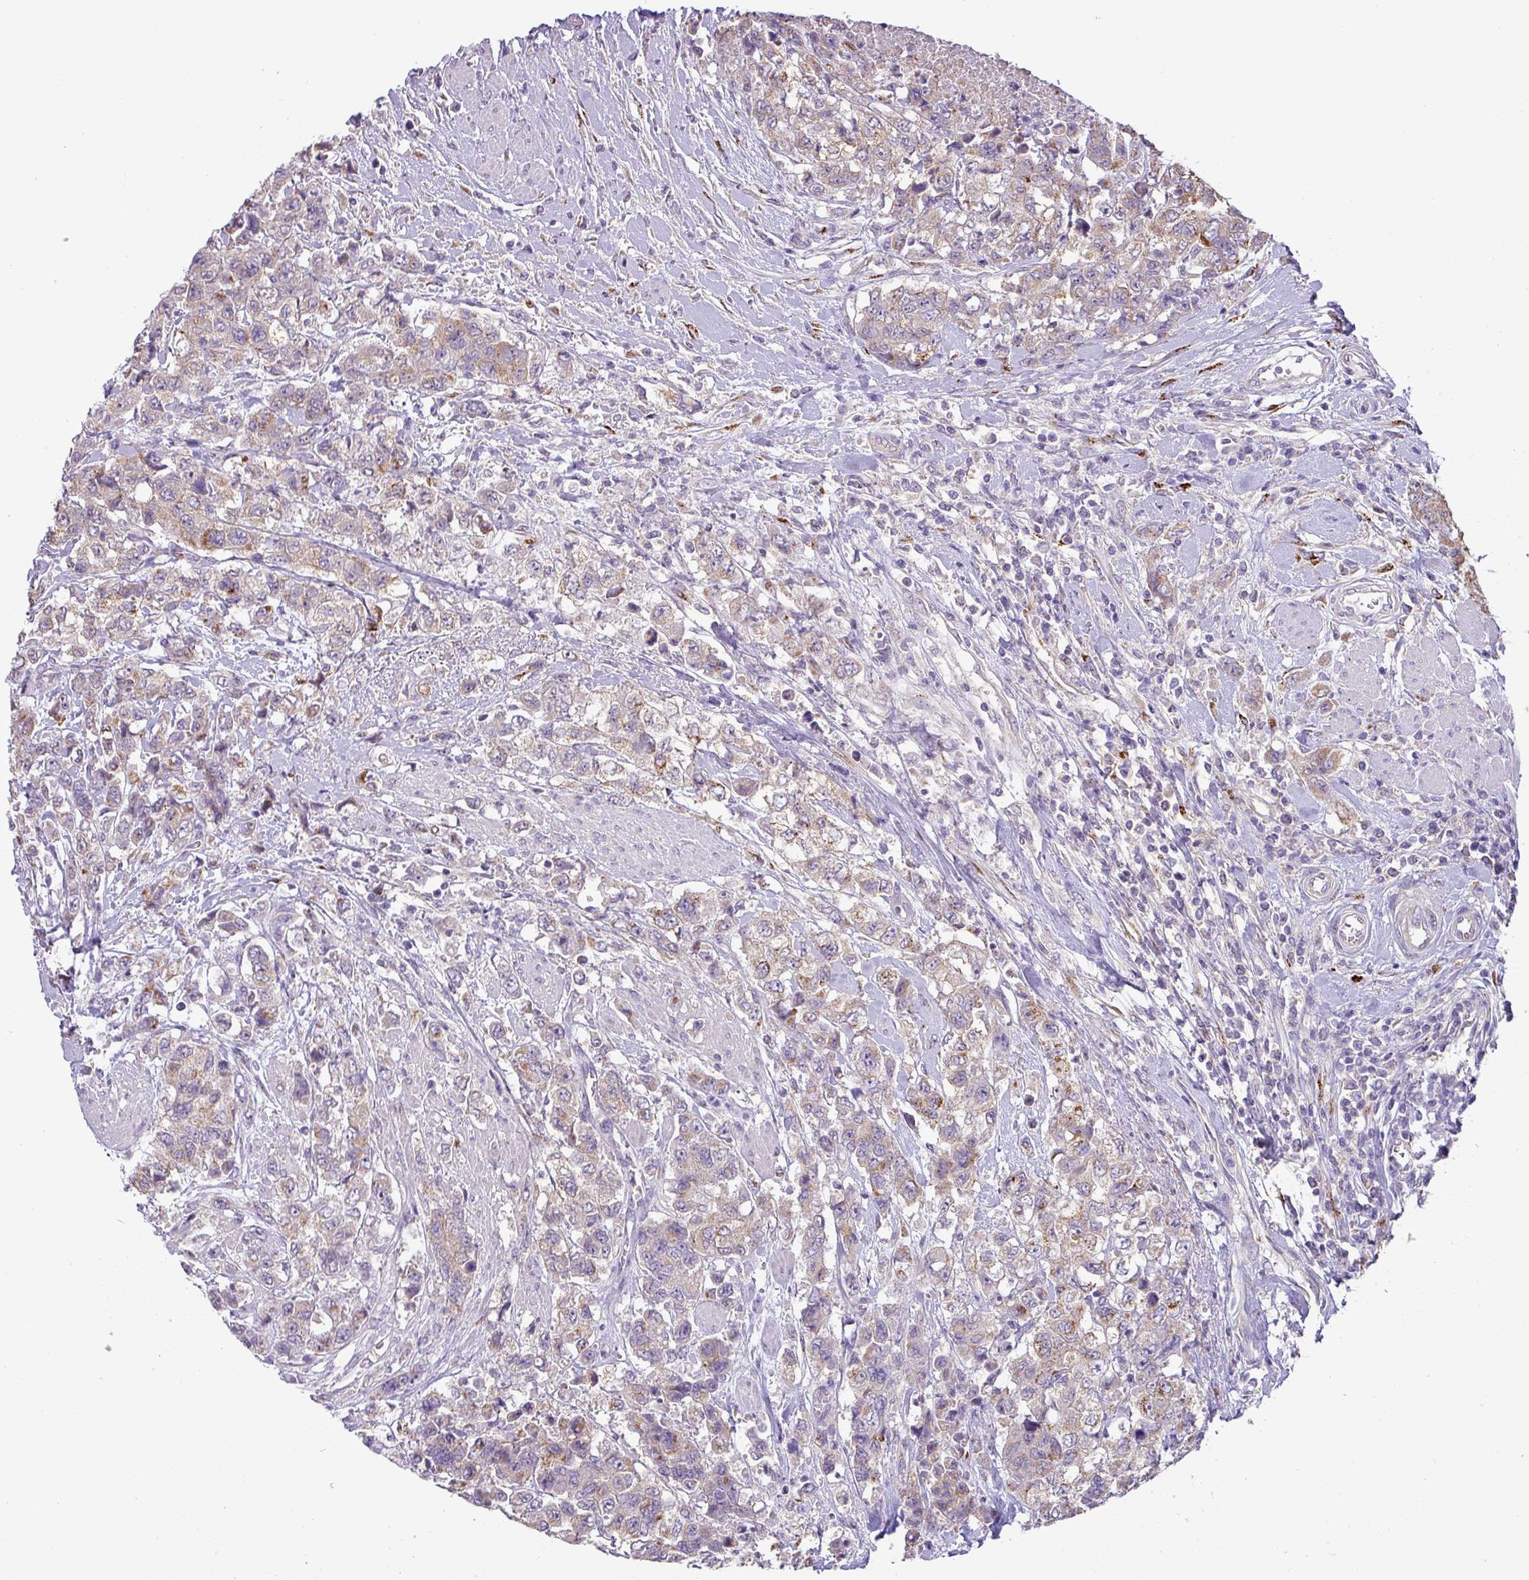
{"staining": {"intensity": "moderate", "quantity": "<25%", "location": "cytoplasmic/membranous"}, "tissue": "urothelial cancer", "cell_type": "Tumor cells", "image_type": "cancer", "snomed": [{"axis": "morphology", "description": "Urothelial carcinoma, High grade"}, {"axis": "topography", "description": "Urinary bladder"}], "caption": "Moderate cytoplasmic/membranous staining for a protein is identified in about <25% of tumor cells of urothelial cancer using IHC.", "gene": "GALNT12", "patient": {"sex": "female", "age": 78}}